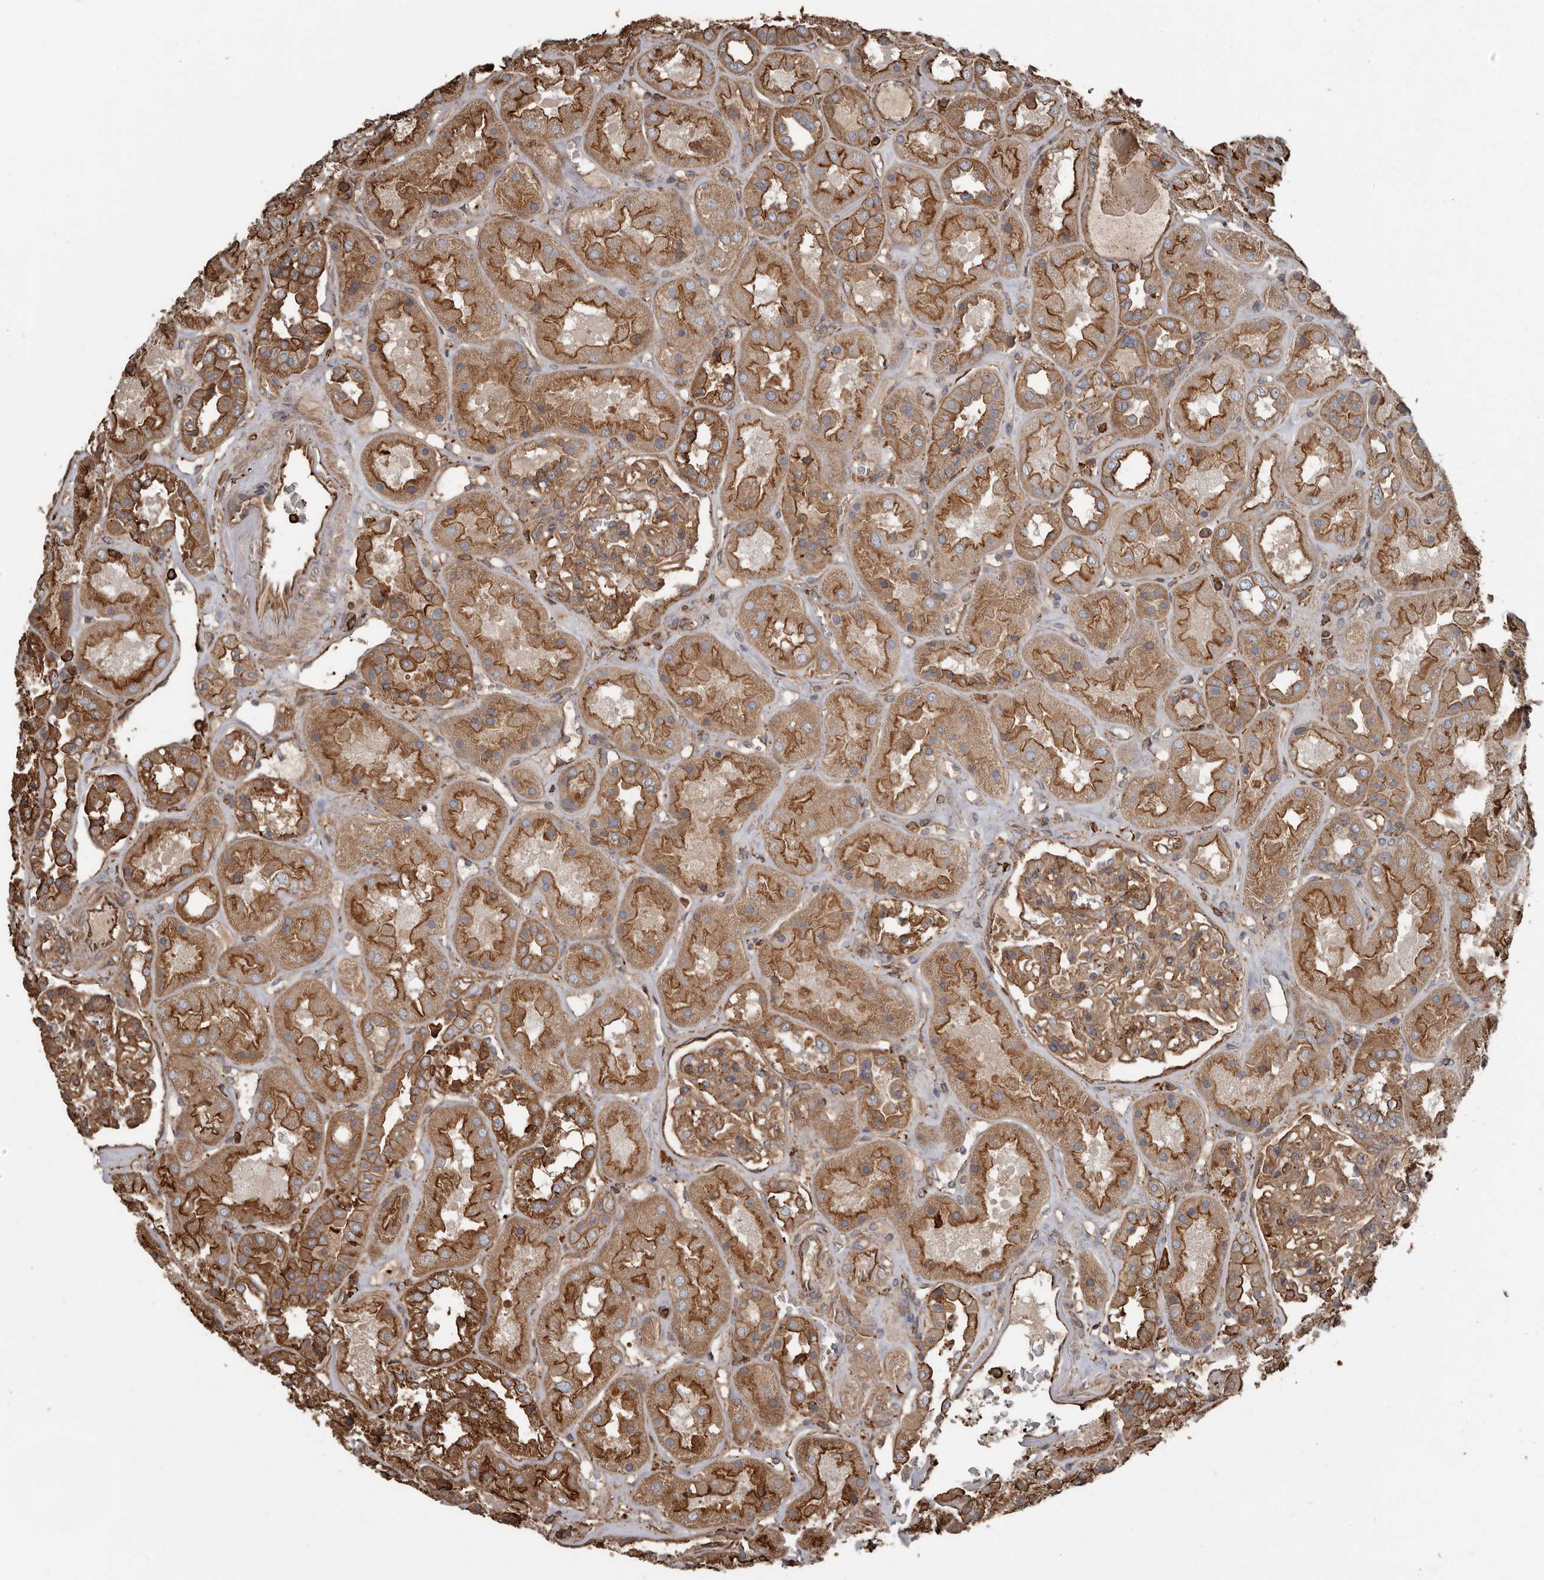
{"staining": {"intensity": "moderate", "quantity": ">75%", "location": "cytoplasmic/membranous"}, "tissue": "kidney", "cell_type": "Cells in glomeruli", "image_type": "normal", "snomed": [{"axis": "morphology", "description": "Normal tissue, NOS"}, {"axis": "topography", "description": "Kidney"}], "caption": "Immunohistochemistry (DAB (3,3'-diaminobenzidine)) staining of benign human kidney exhibits moderate cytoplasmic/membranous protein staining in about >75% of cells in glomeruli.", "gene": "DENND6B", "patient": {"sex": "male", "age": 70}}